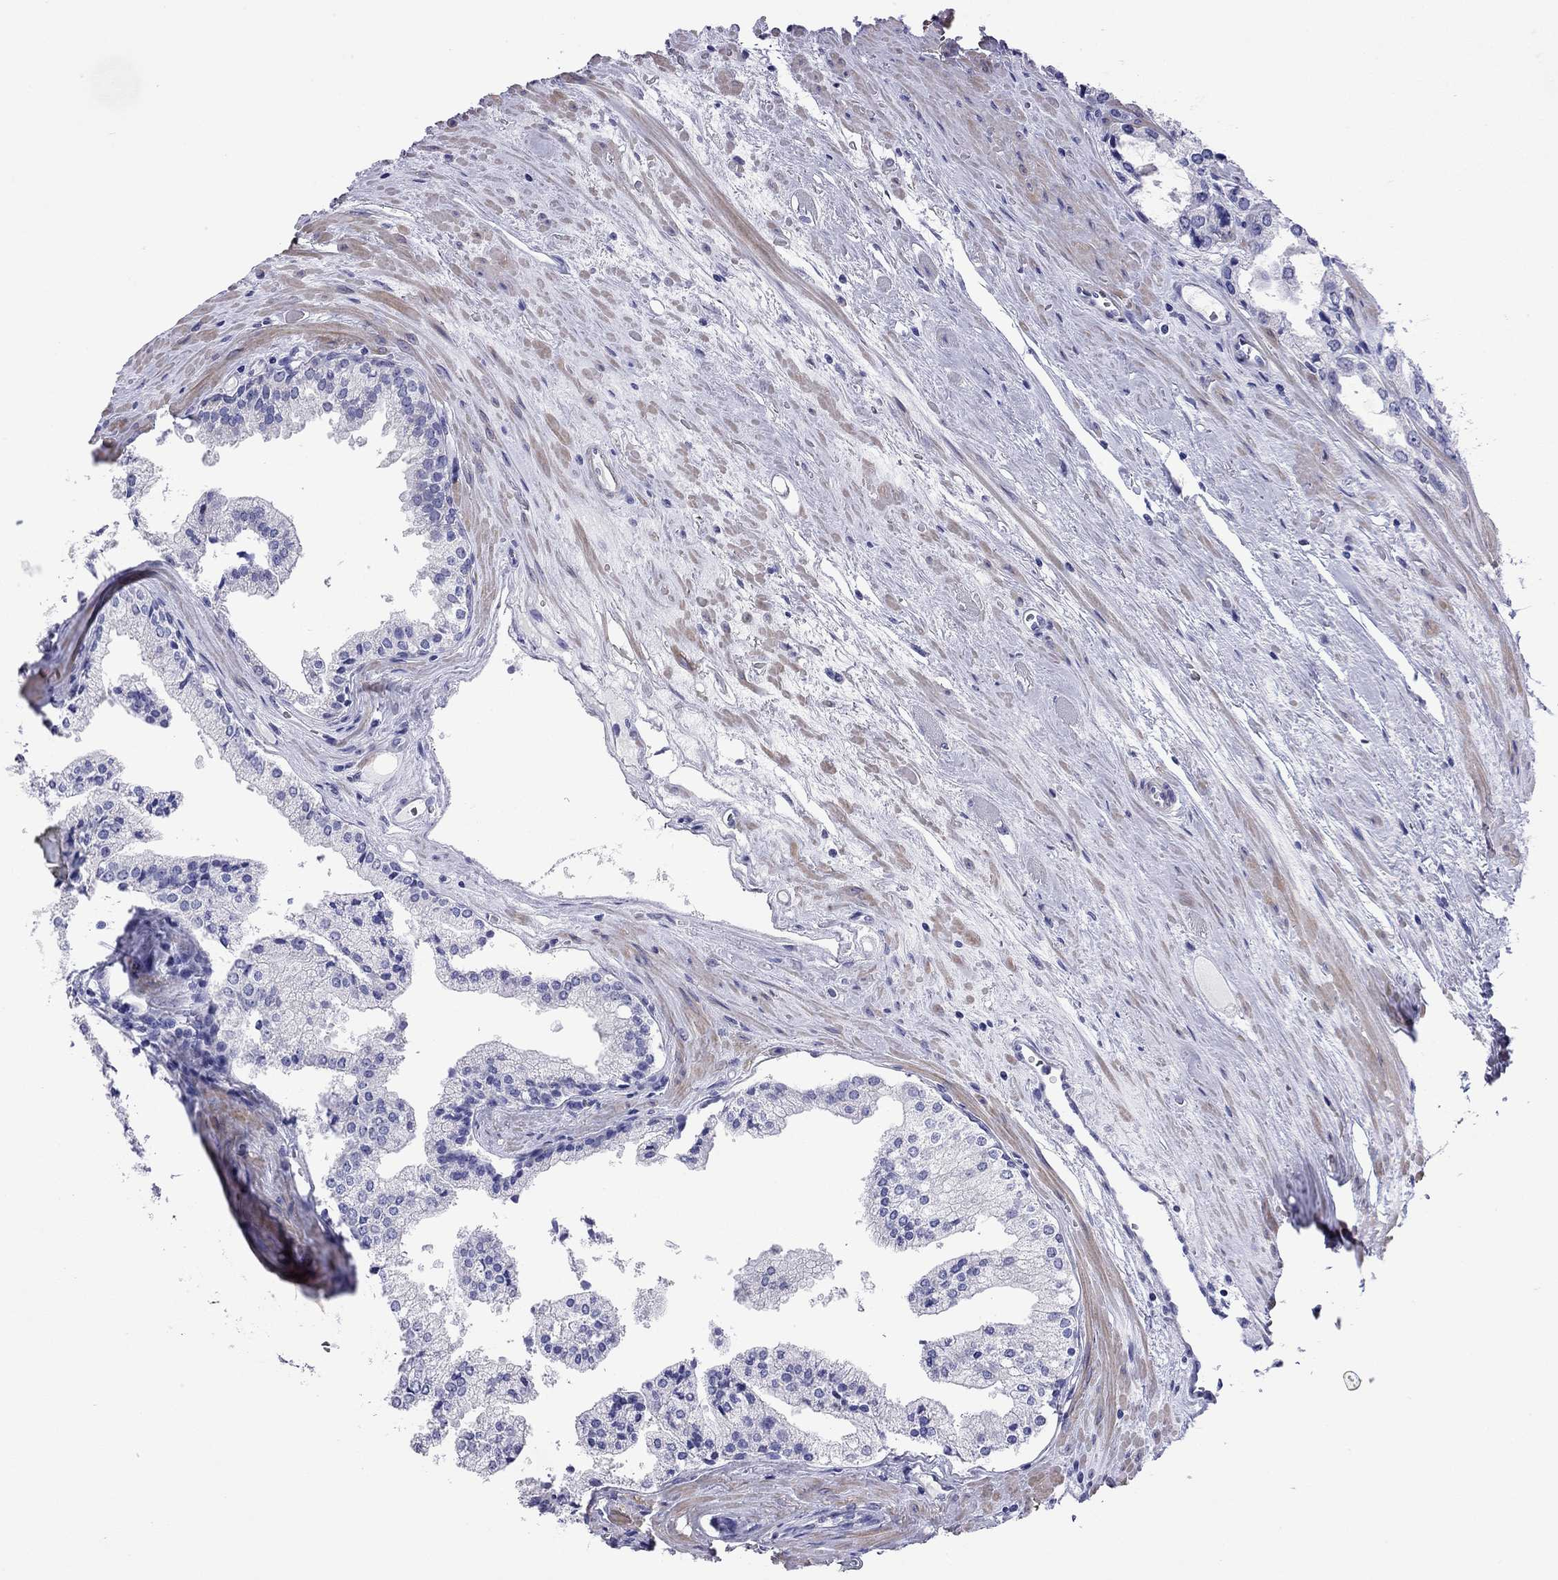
{"staining": {"intensity": "negative", "quantity": "none", "location": "none"}, "tissue": "prostate cancer", "cell_type": "Tumor cells", "image_type": "cancer", "snomed": [{"axis": "morphology", "description": "Adenocarcinoma, NOS"}, {"axis": "topography", "description": "Prostate"}], "caption": "Immunohistochemical staining of human prostate cancer (adenocarcinoma) shows no significant expression in tumor cells.", "gene": "KIAA2012", "patient": {"sex": "male", "age": 72}}